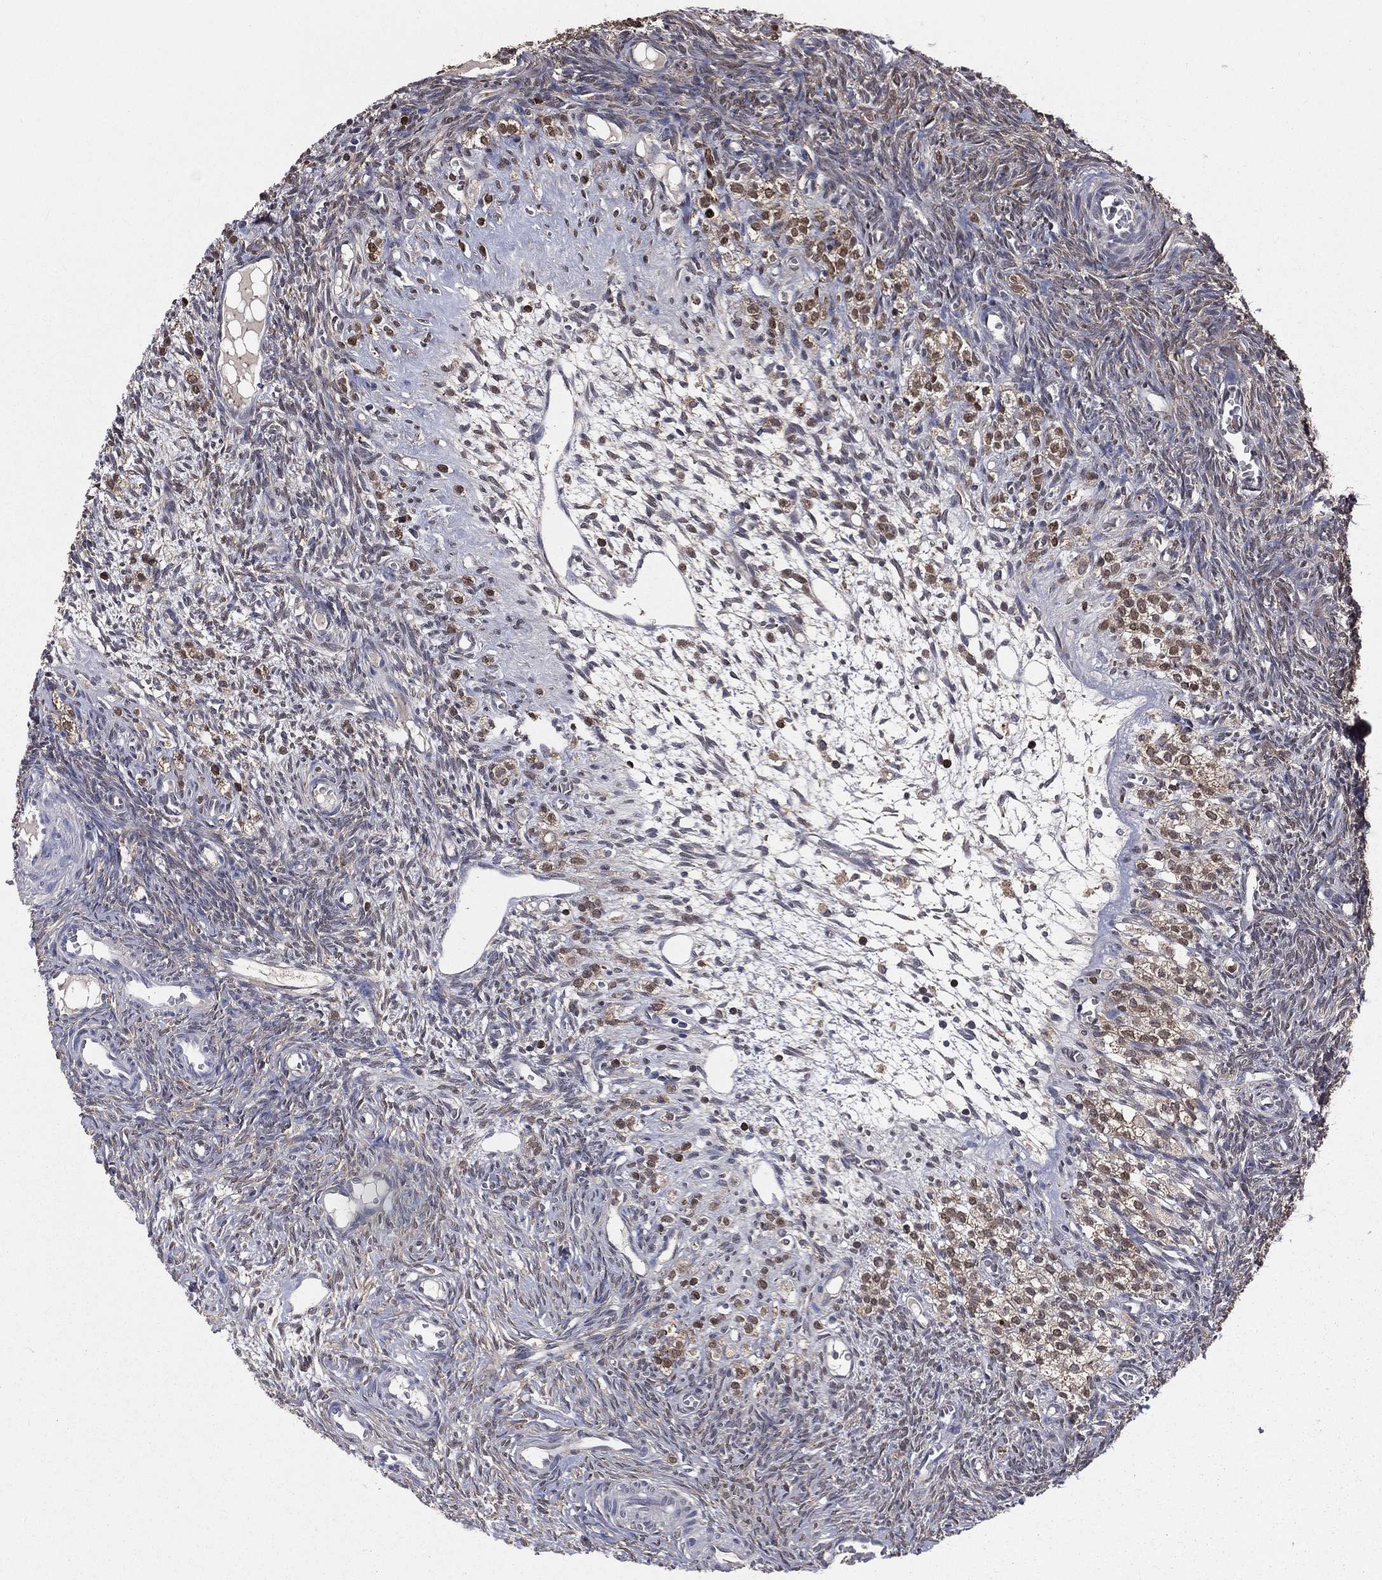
{"staining": {"intensity": "negative", "quantity": "none", "location": "none"}, "tissue": "ovary", "cell_type": "Ovarian stroma cells", "image_type": "normal", "snomed": [{"axis": "morphology", "description": "Normal tissue, NOS"}, {"axis": "topography", "description": "Ovary"}], "caption": "IHC micrograph of benign ovary: human ovary stained with DAB (3,3'-diaminobenzidine) exhibits no significant protein expression in ovarian stroma cells.", "gene": "TBC1D2", "patient": {"sex": "female", "age": 27}}